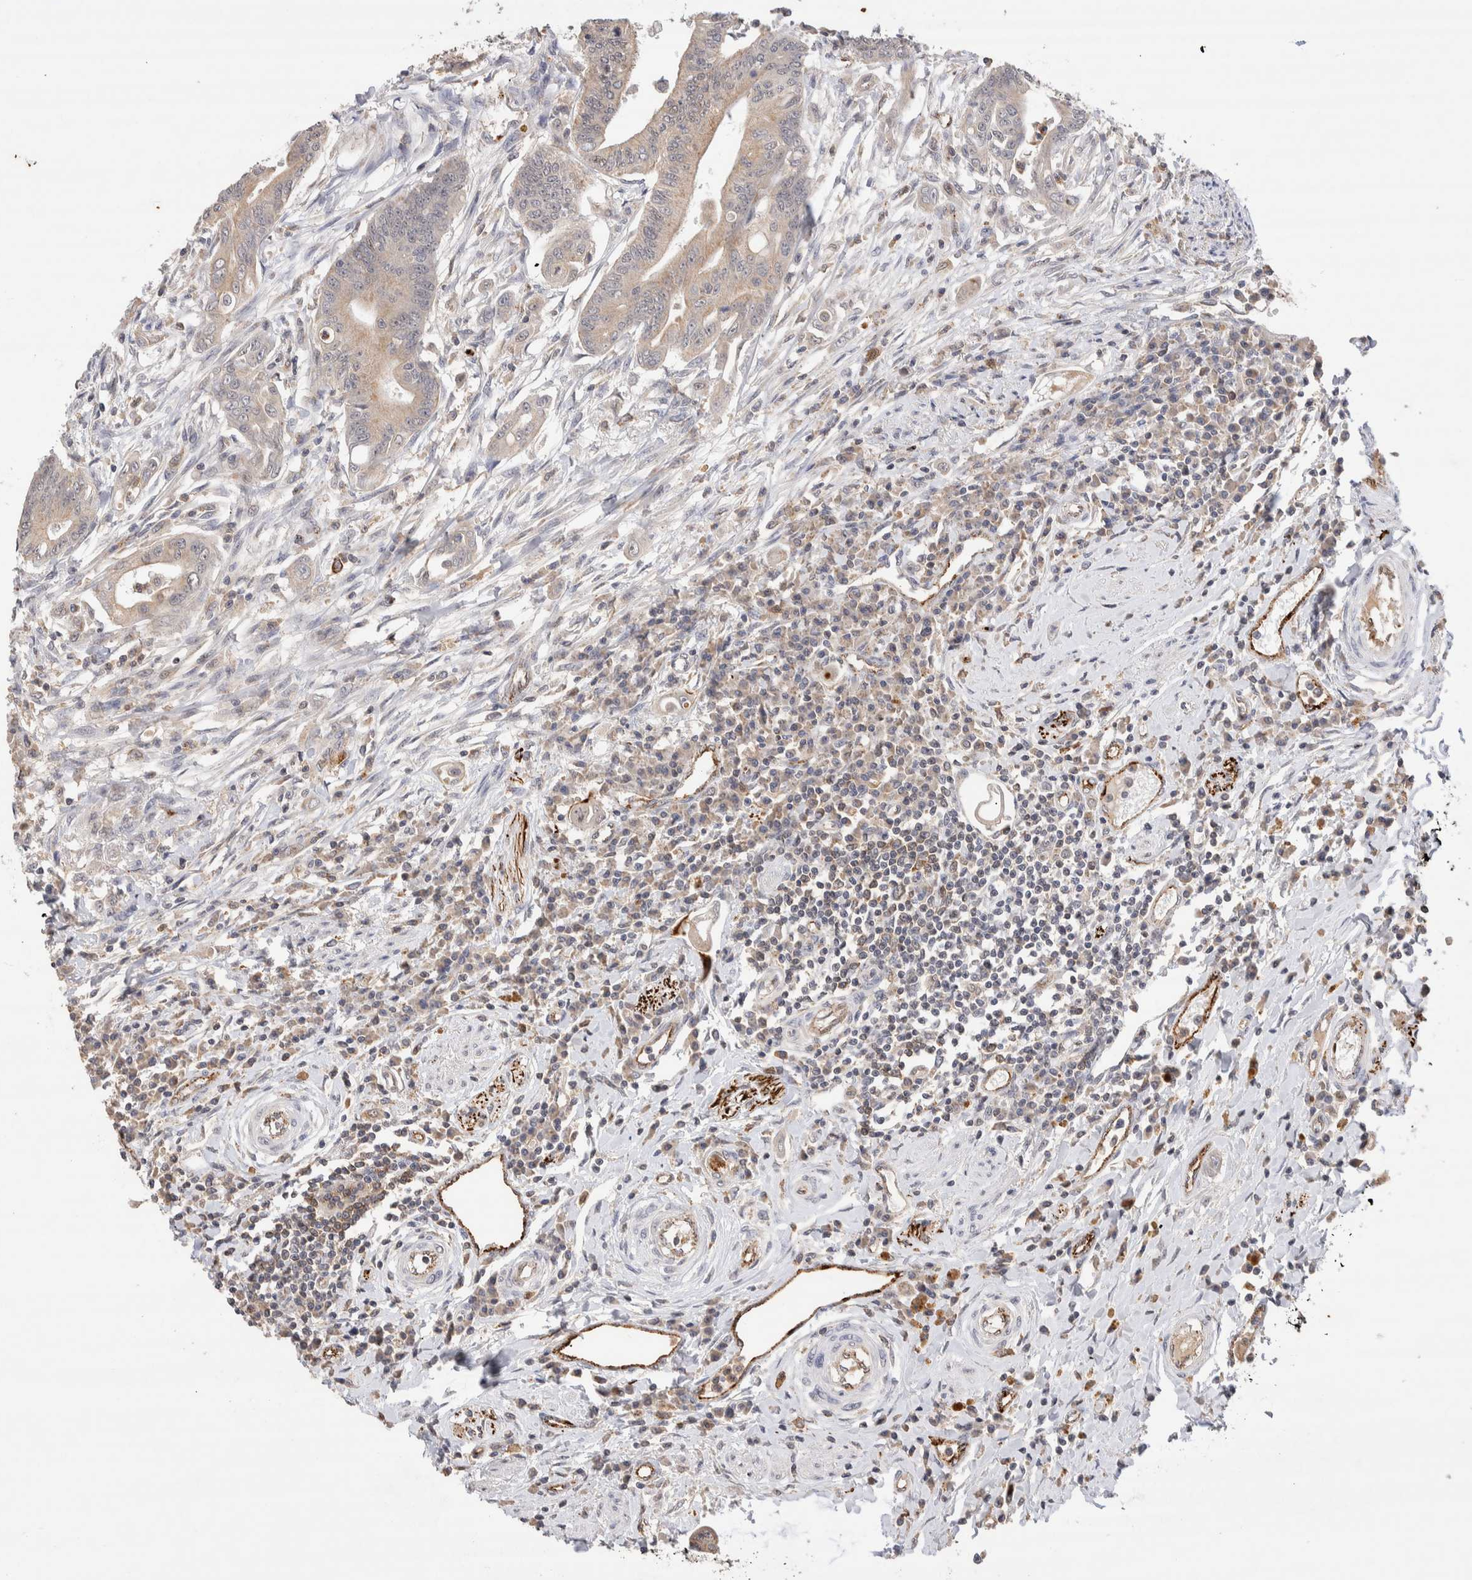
{"staining": {"intensity": "weak", "quantity": ">75%", "location": "cytoplasmic/membranous"}, "tissue": "colorectal cancer", "cell_type": "Tumor cells", "image_type": "cancer", "snomed": [{"axis": "morphology", "description": "Adenoma, NOS"}, {"axis": "morphology", "description": "Adenocarcinoma, NOS"}, {"axis": "topography", "description": "Colon"}], "caption": "Approximately >75% of tumor cells in human colorectal adenocarcinoma reveal weak cytoplasmic/membranous protein positivity as visualized by brown immunohistochemical staining.", "gene": "NSMAF", "patient": {"sex": "male", "age": 79}}